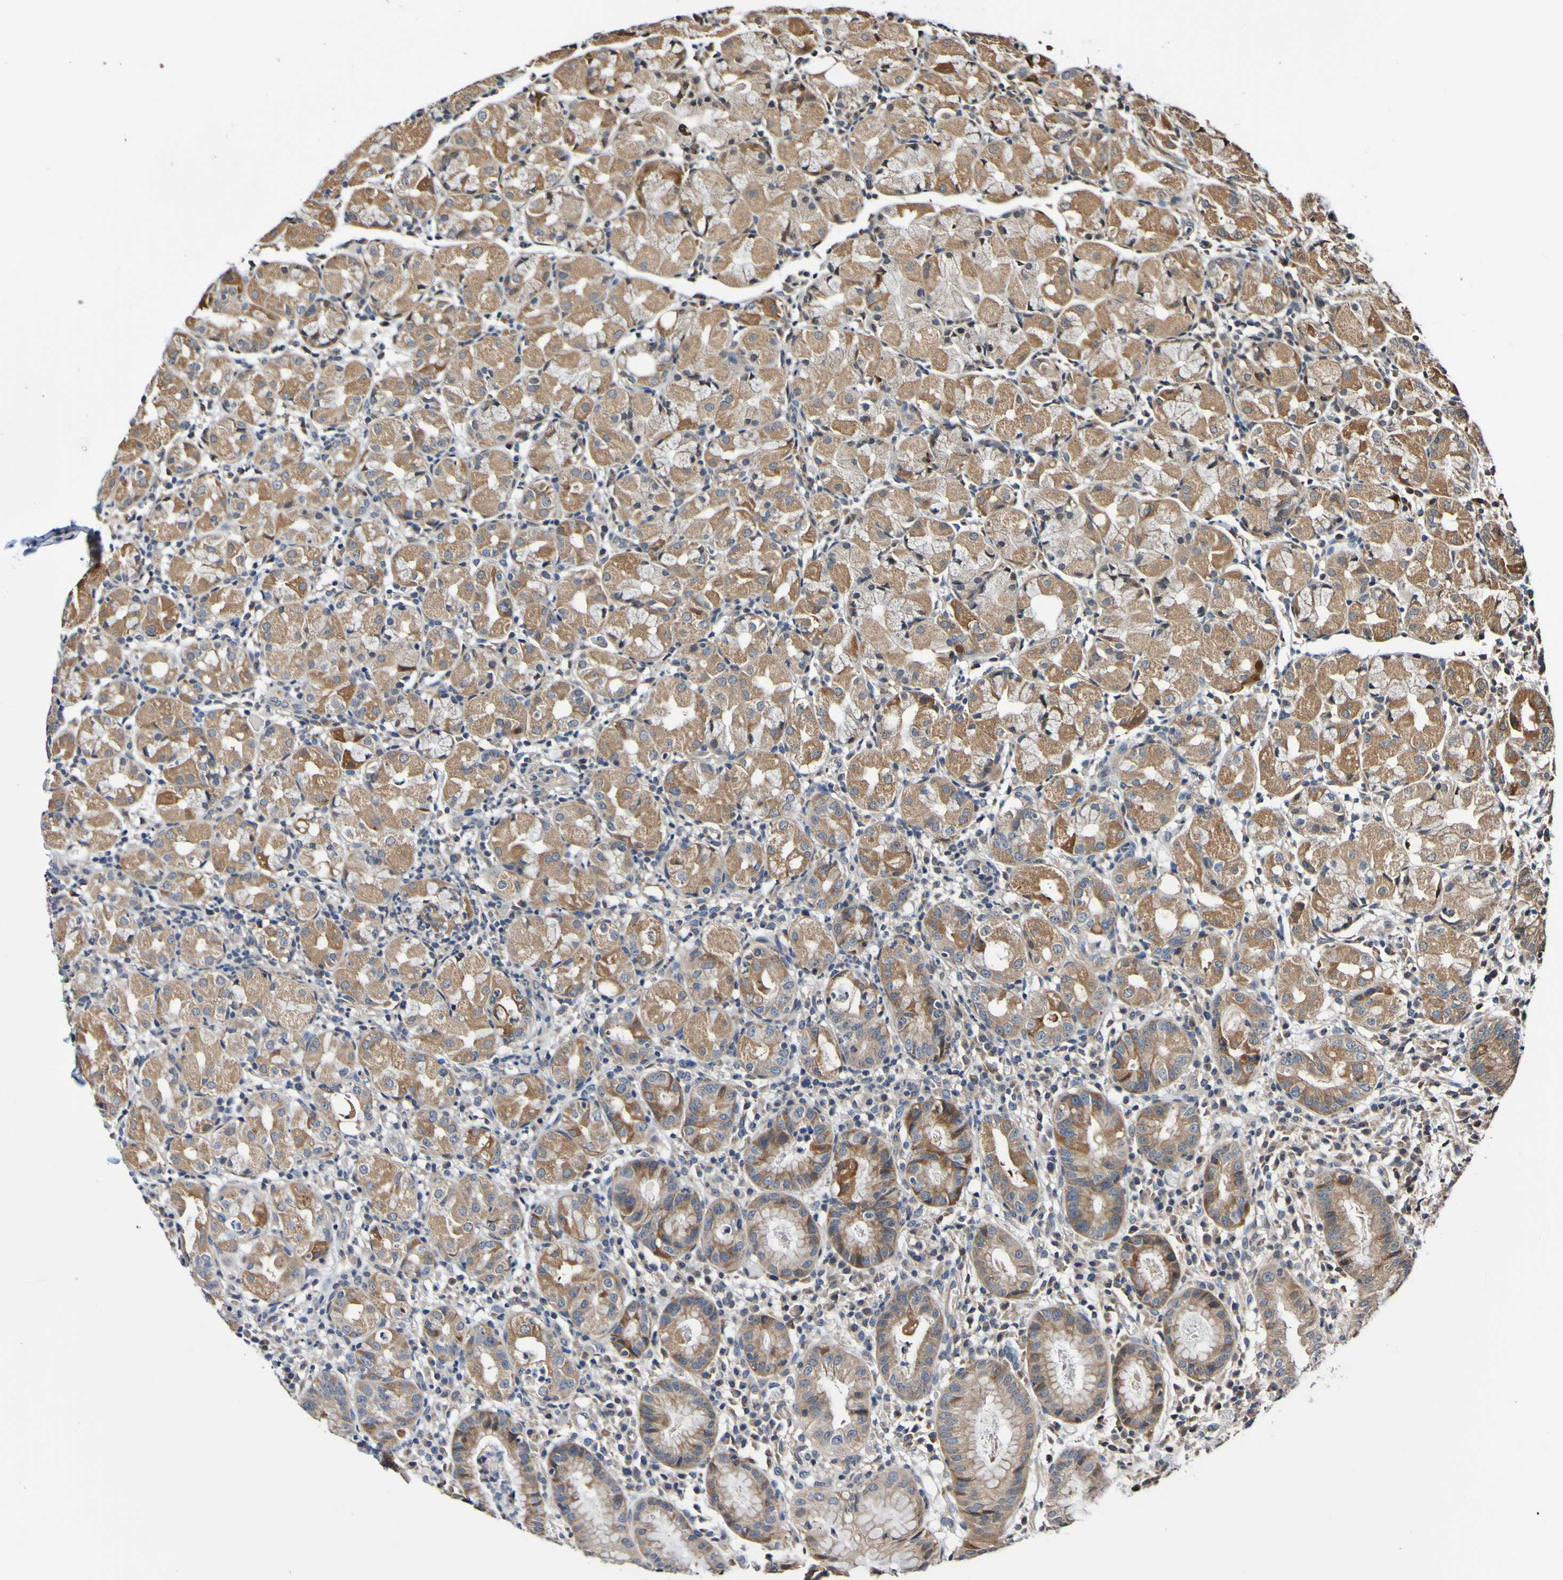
{"staining": {"intensity": "strong", "quantity": ">75%", "location": "cytoplasmic/membranous"}, "tissue": "stomach", "cell_type": "Glandular cells", "image_type": "normal", "snomed": [{"axis": "morphology", "description": "Normal tissue, NOS"}, {"axis": "topography", "description": "Stomach"}, {"axis": "topography", "description": "Stomach, lower"}], "caption": "Strong cytoplasmic/membranous staining for a protein is present in about >75% of glandular cells of benign stomach using IHC.", "gene": "AXIN1", "patient": {"sex": "female", "age": 75}}